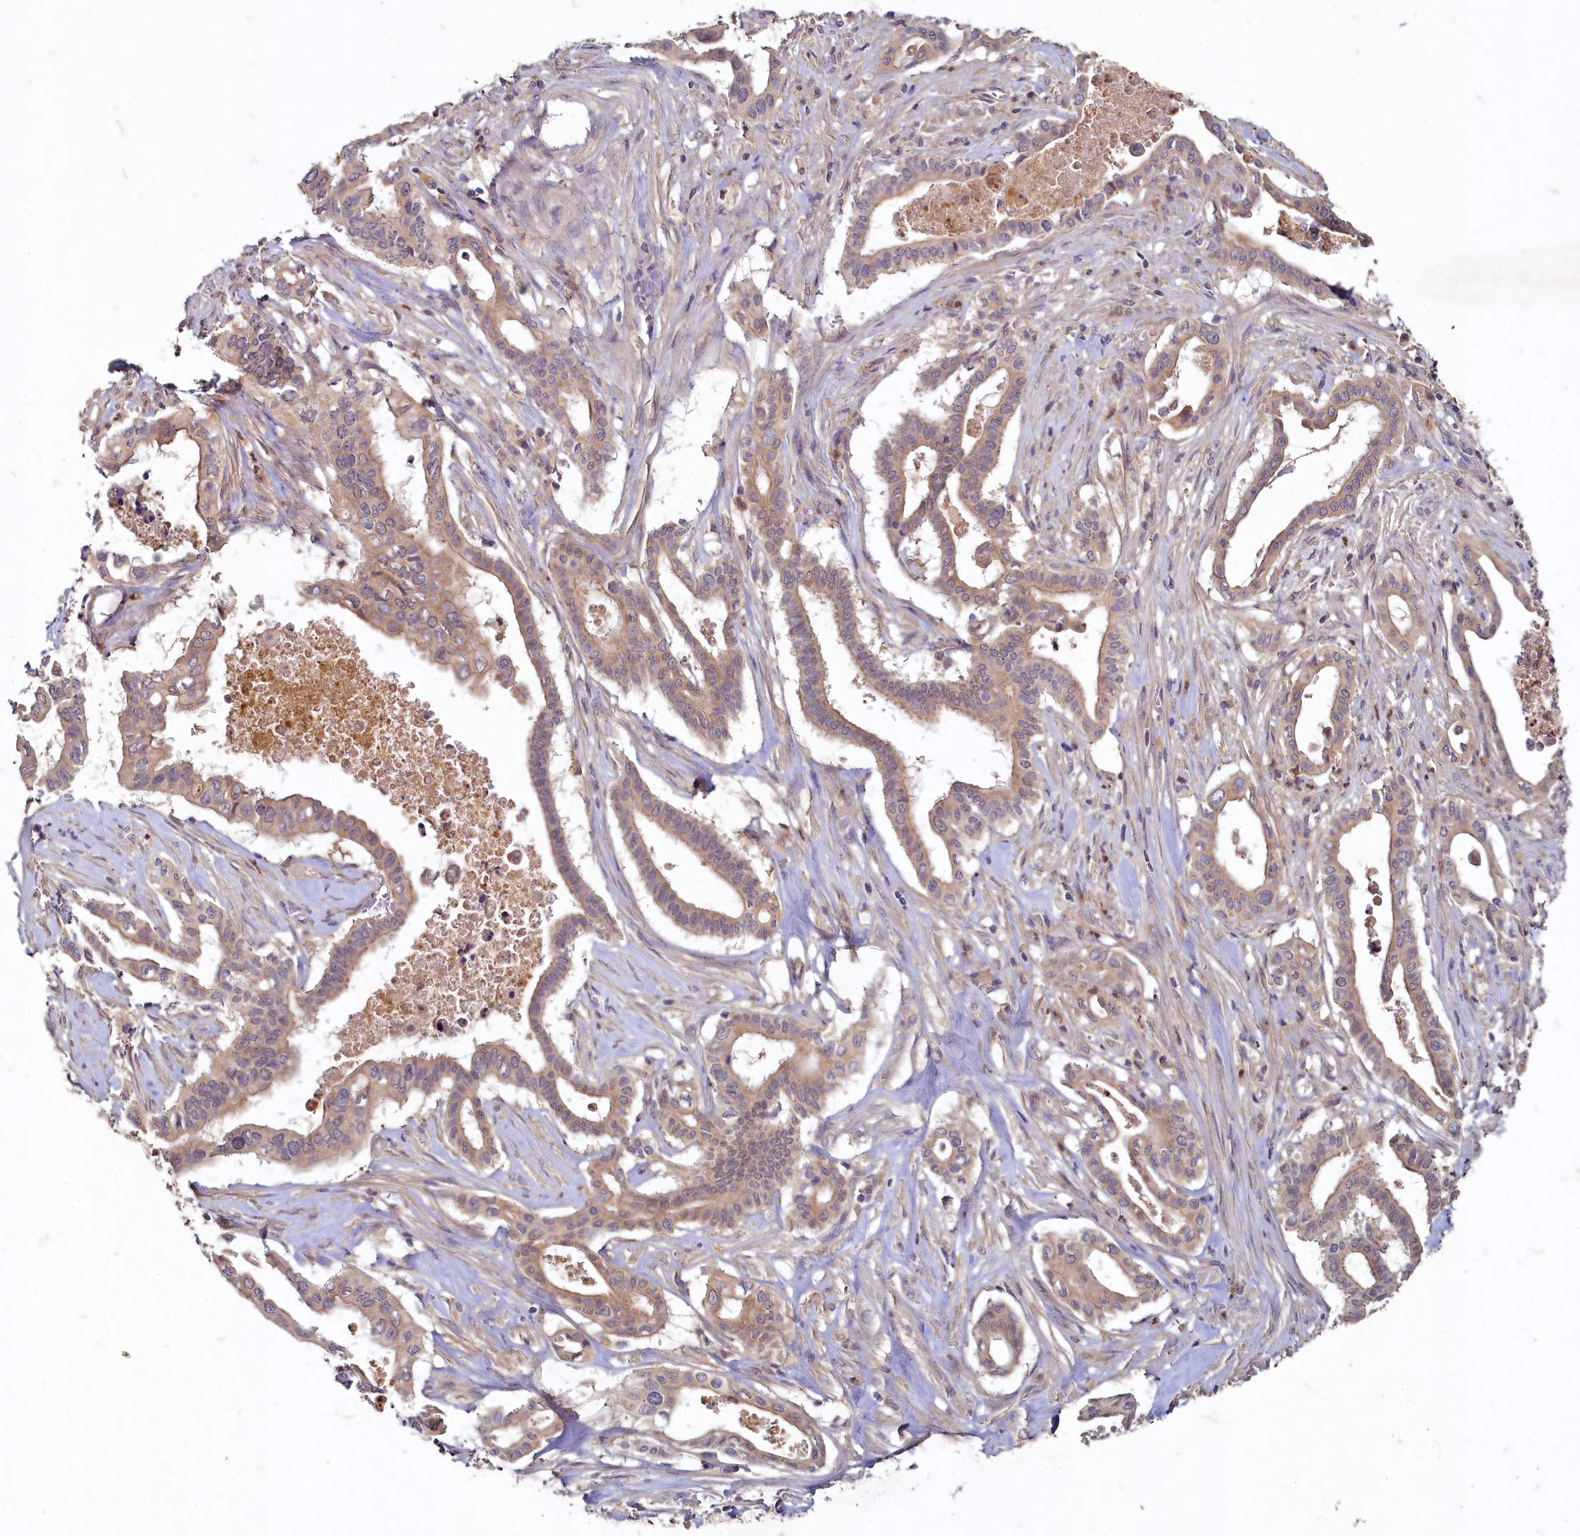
{"staining": {"intensity": "moderate", "quantity": ">75%", "location": "cytoplasmic/membranous"}, "tissue": "pancreatic cancer", "cell_type": "Tumor cells", "image_type": "cancer", "snomed": [{"axis": "morphology", "description": "Adenocarcinoma, NOS"}, {"axis": "topography", "description": "Pancreas"}], "caption": "DAB (3,3'-diaminobenzidine) immunohistochemical staining of pancreatic adenocarcinoma shows moderate cytoplasmic/membranous protein staining in about >75% of tumor cells.", "gene": "HERC3", "patient": {"sex": "female", "age": 77}}